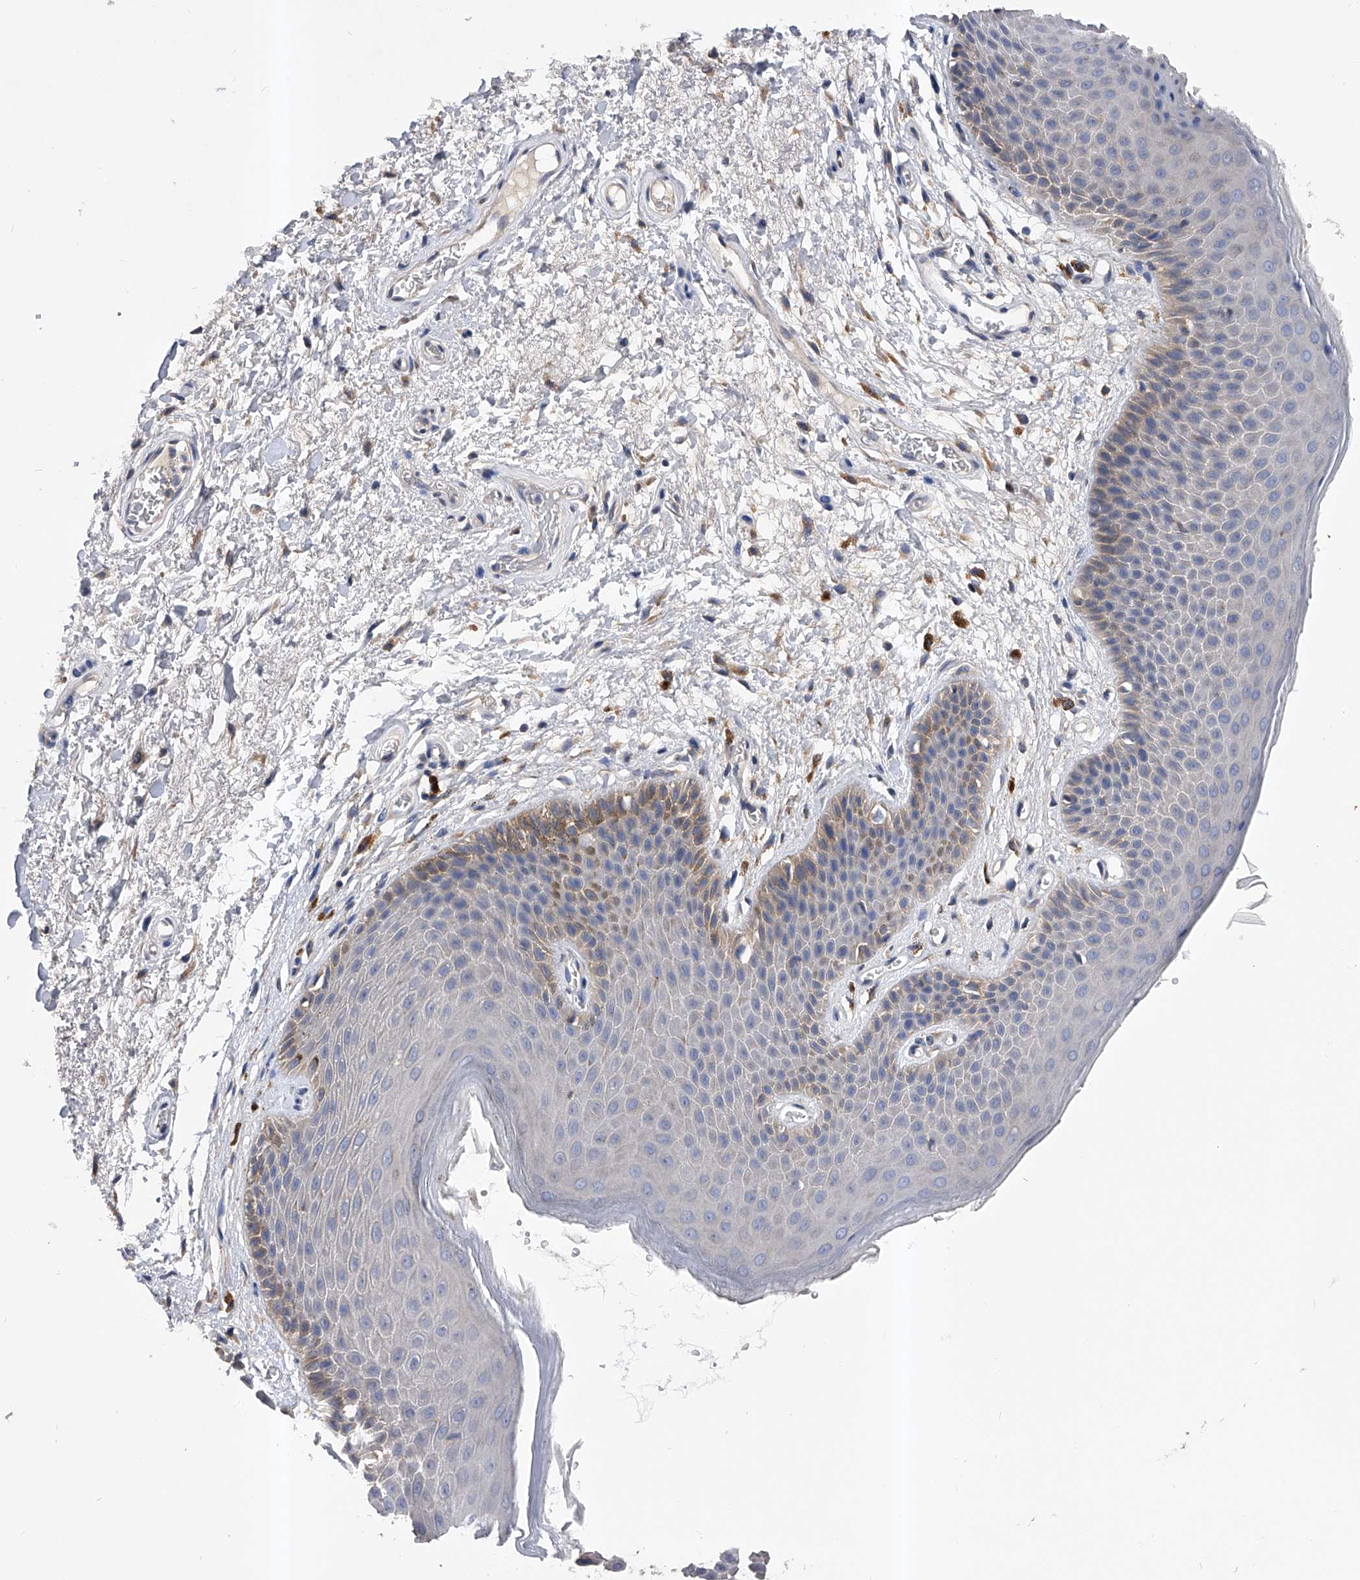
{"staining": {"intensity": "weak", "quantity": "<25%", "location": "cytoplasmic/membranous"}, "tissue": "skin", "cell_type": "Epidermal cells", "image_type": "normal", "snomed": [{"axis": "morphology", "description": "Normal tissue, NOS"}, {"axis": "topography", "description": "Anal"}], "caption": "The photomicrograph exhibits no significant staining in epidermal cells of skin.", "gene": "ARL4C", "patient": {"sex": "male", "age": 74}}